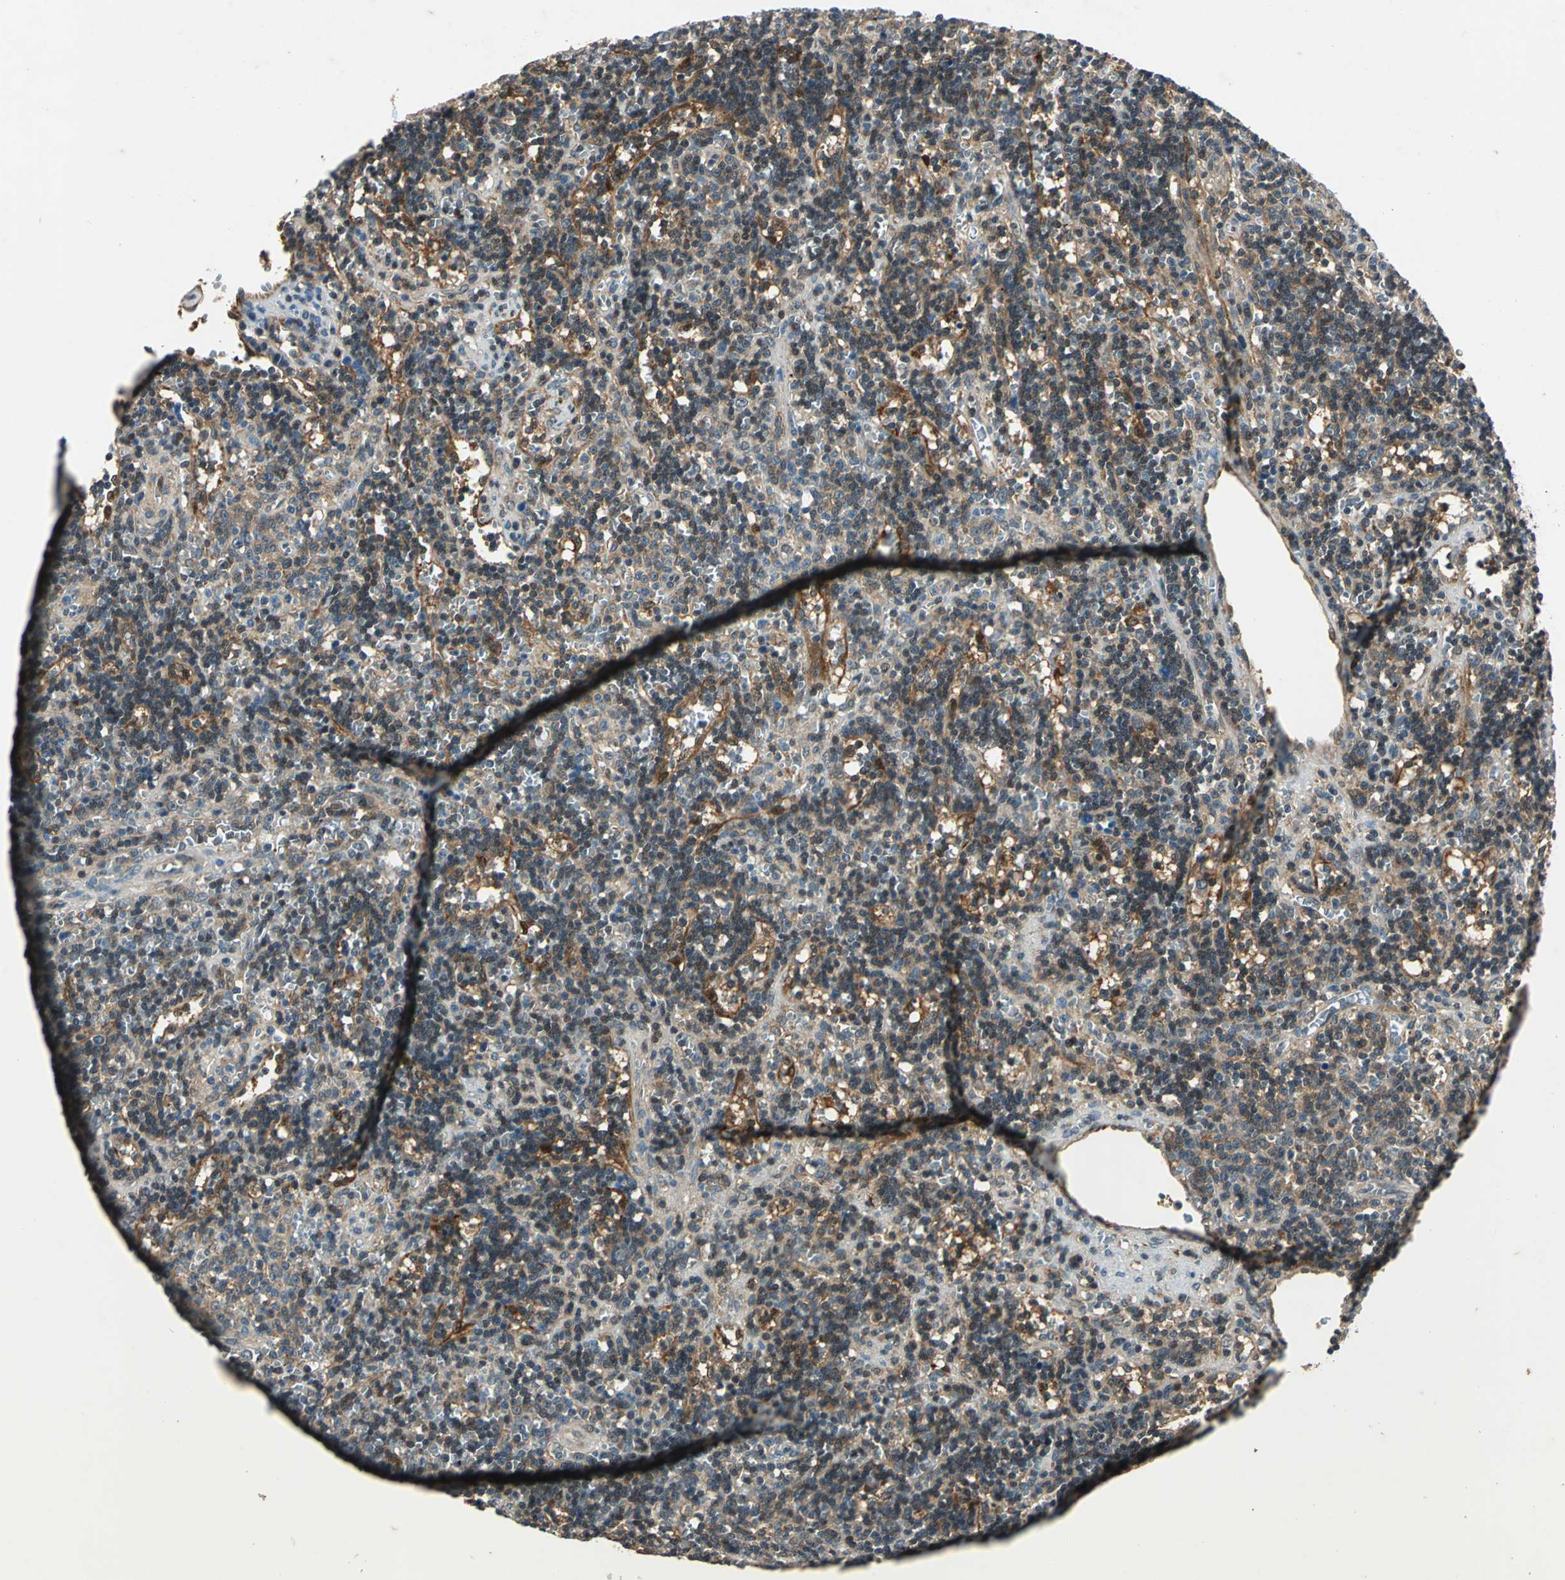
{"staining": {"intensity": "moderate", "quantity": "25%-75%", "location": "cytoplasmic/membranous,nuclear"}, "tissue": "lymphoma", "cell_type": "Tumor cells", "image_type": "cancer", "snomed": [{"axis": "morphology", "description": "Malignant lymphoma, non-Hodgkin's type, Low grade"}, {"axis": "topography", "description": "Spleen"}], "caption": "Immunohistochemical staining of lymphoma exhibits moderate cytoplasmic/membranous and nuclear protein positivity in about 25%-75% of tumor cells. The protein is shown in brown color, while the nuclei are stained blue.", "gene": "RRM2B", "patient": {"sex": "male", "age": 60}}